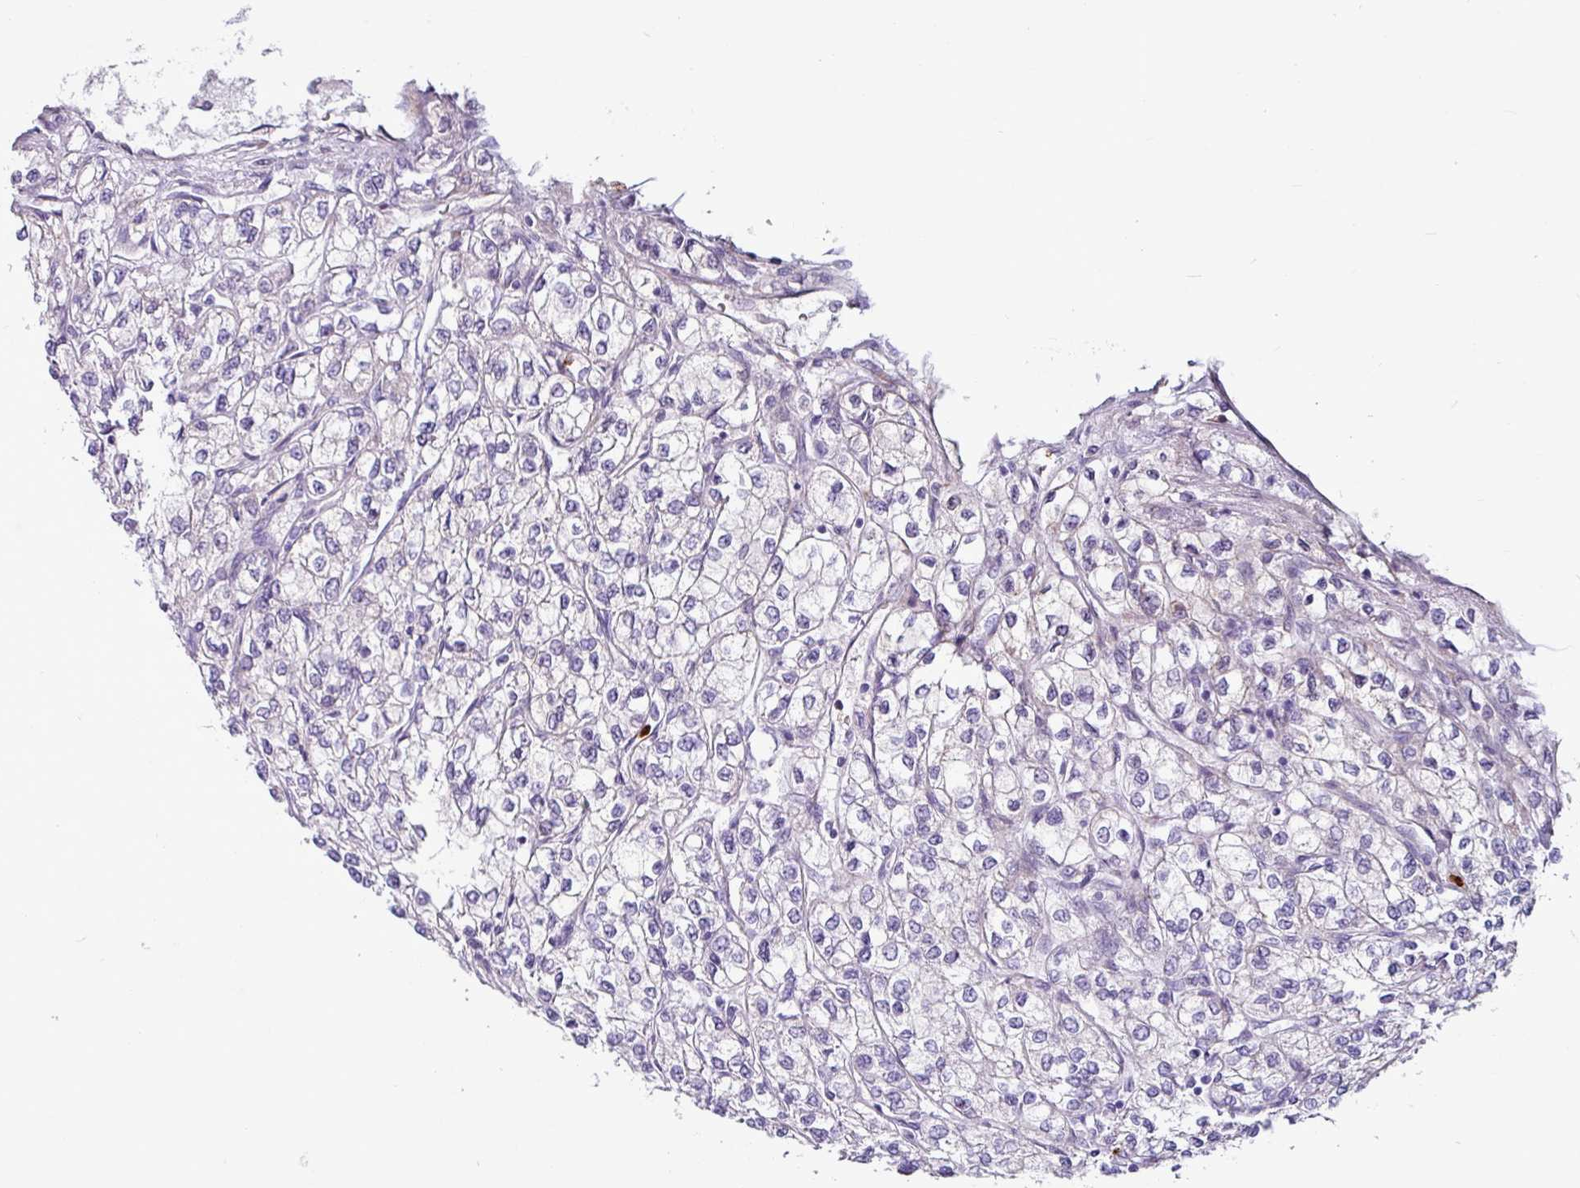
{"staining": {"intensity": "negative", "quantity": "none", "location": "none"}, "tissue": "renal cancer", "cell_type": "Tumor cells", "image_type": "cancer", "snomed": [{"axis": "morphology", "description": "Adenocarcinoma, NOS"}, {"axis": "topography", "description": "Kidney"}], "caption": "This is an immunohistochemistry image of adenocarcinoma (renal). There is no positivity in tumor cells.", "gene": "PPP1R35", "patient": {"sex": "male", "age": 80}}